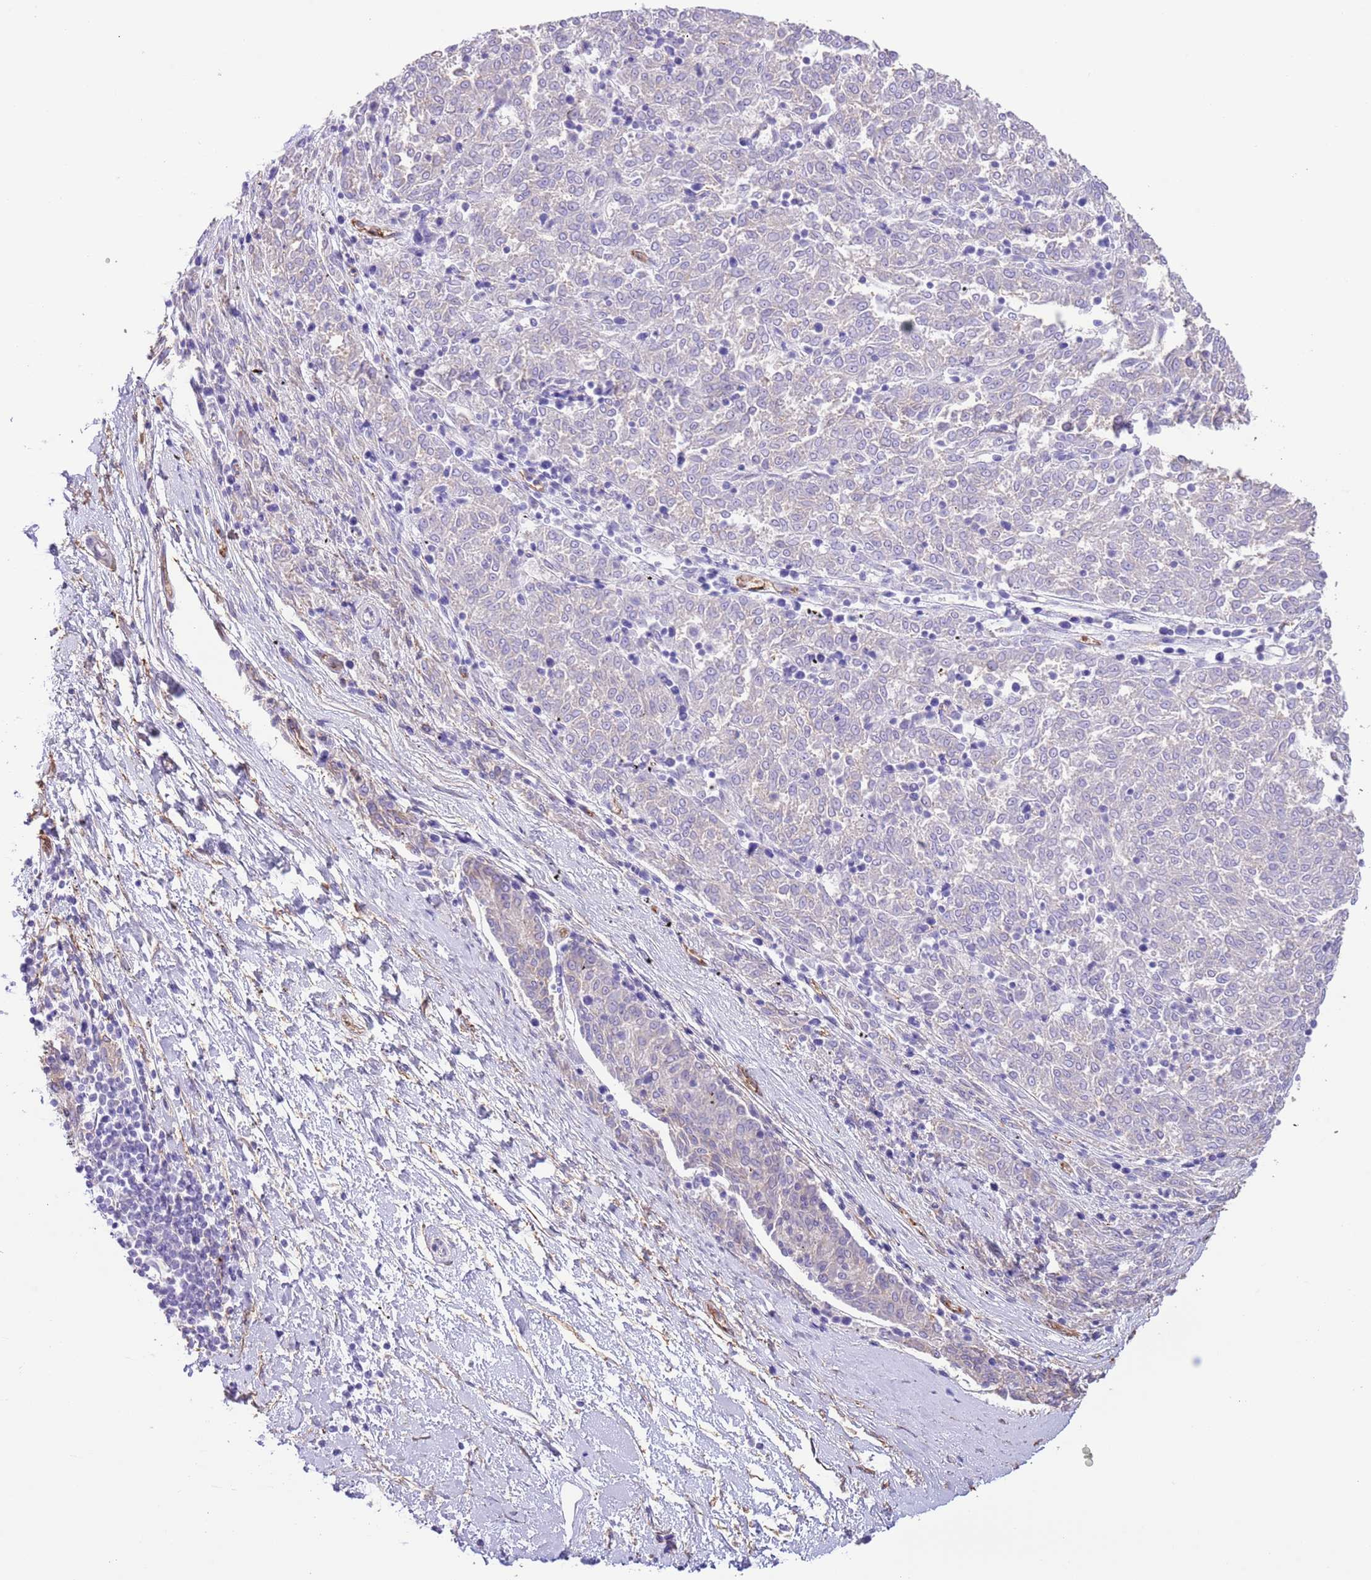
{"staining": {"intensity": "negative", "quantity": "none", "location": "none"}, "tissue": "melanoma", "cell_type": "Tumor cells", "image_type": "cancer", "snomed": [{"axis": "morphology", "description": "Malignant melanoma, NOS"}, {"axis": "topography", "description": "Skin"}], "caption": "The photomicrograph exhibits no staining of tumor cells in melanoma.", "gene": "IGF1", "patient": {"sex": "female", "age": 72}}